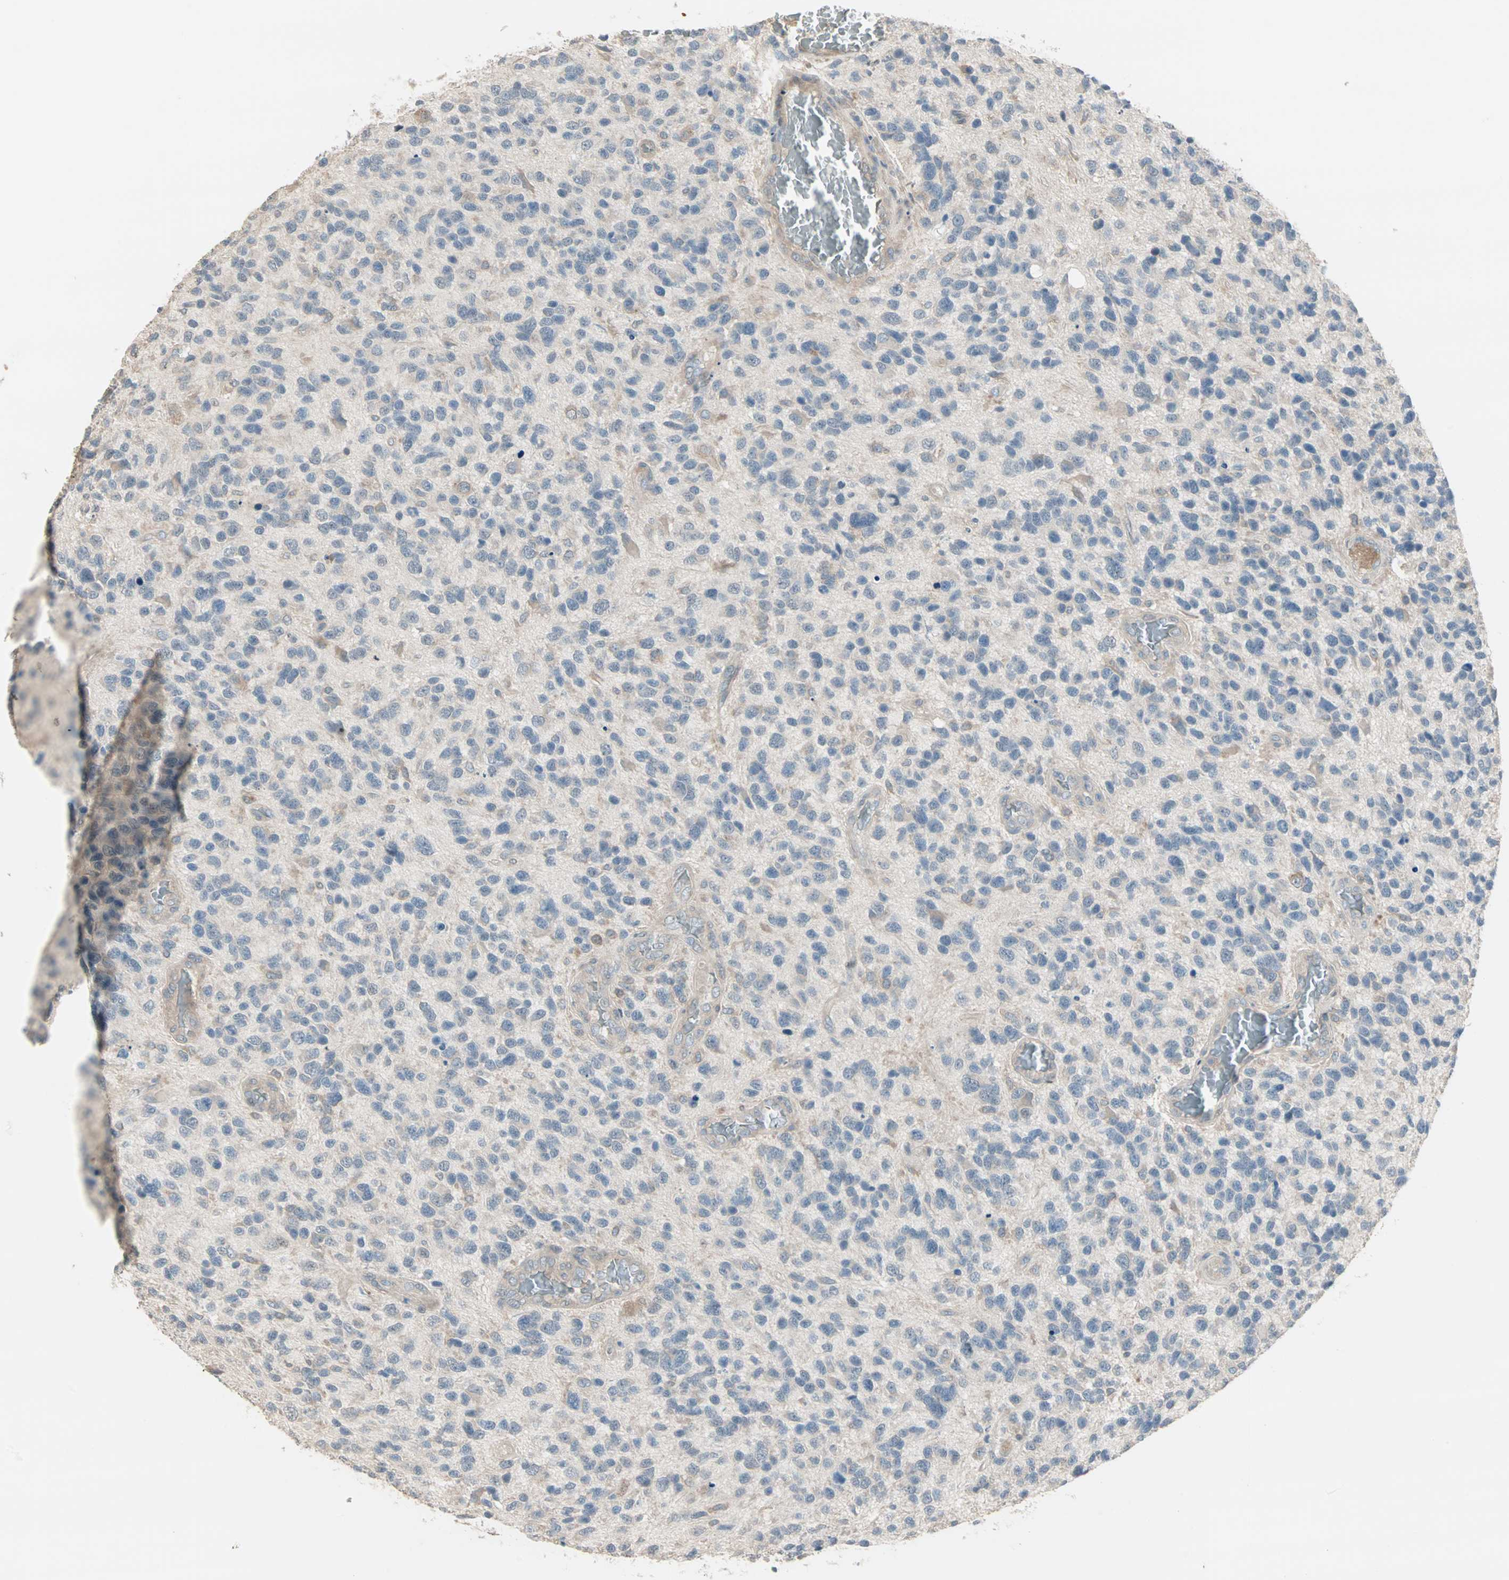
{"staining": {"intensity": "moderate", "quantity": "<25%", "location": "cytoplasmic/membranous"}, "tissue": "glioma", "cell_type": "Tumor cells", "image_type": "cancer", "snomed": [{"axis": "morphology", "description": "Glioma, malignant, High grade"}, {"axis": "topography", "description": "Brain"}], "caption": "The immunohistochemical stain highlights moderate cytoplasmic/membranous staining in tumor cells of high-grade glioma (malignant) tissue. Using DAB (brown) and hematoxylin (blue) stains, captured at high magnification using brightfield microscopy.", "gene": "ZFP36", "patient": {"sex": "female", "age": 58}}